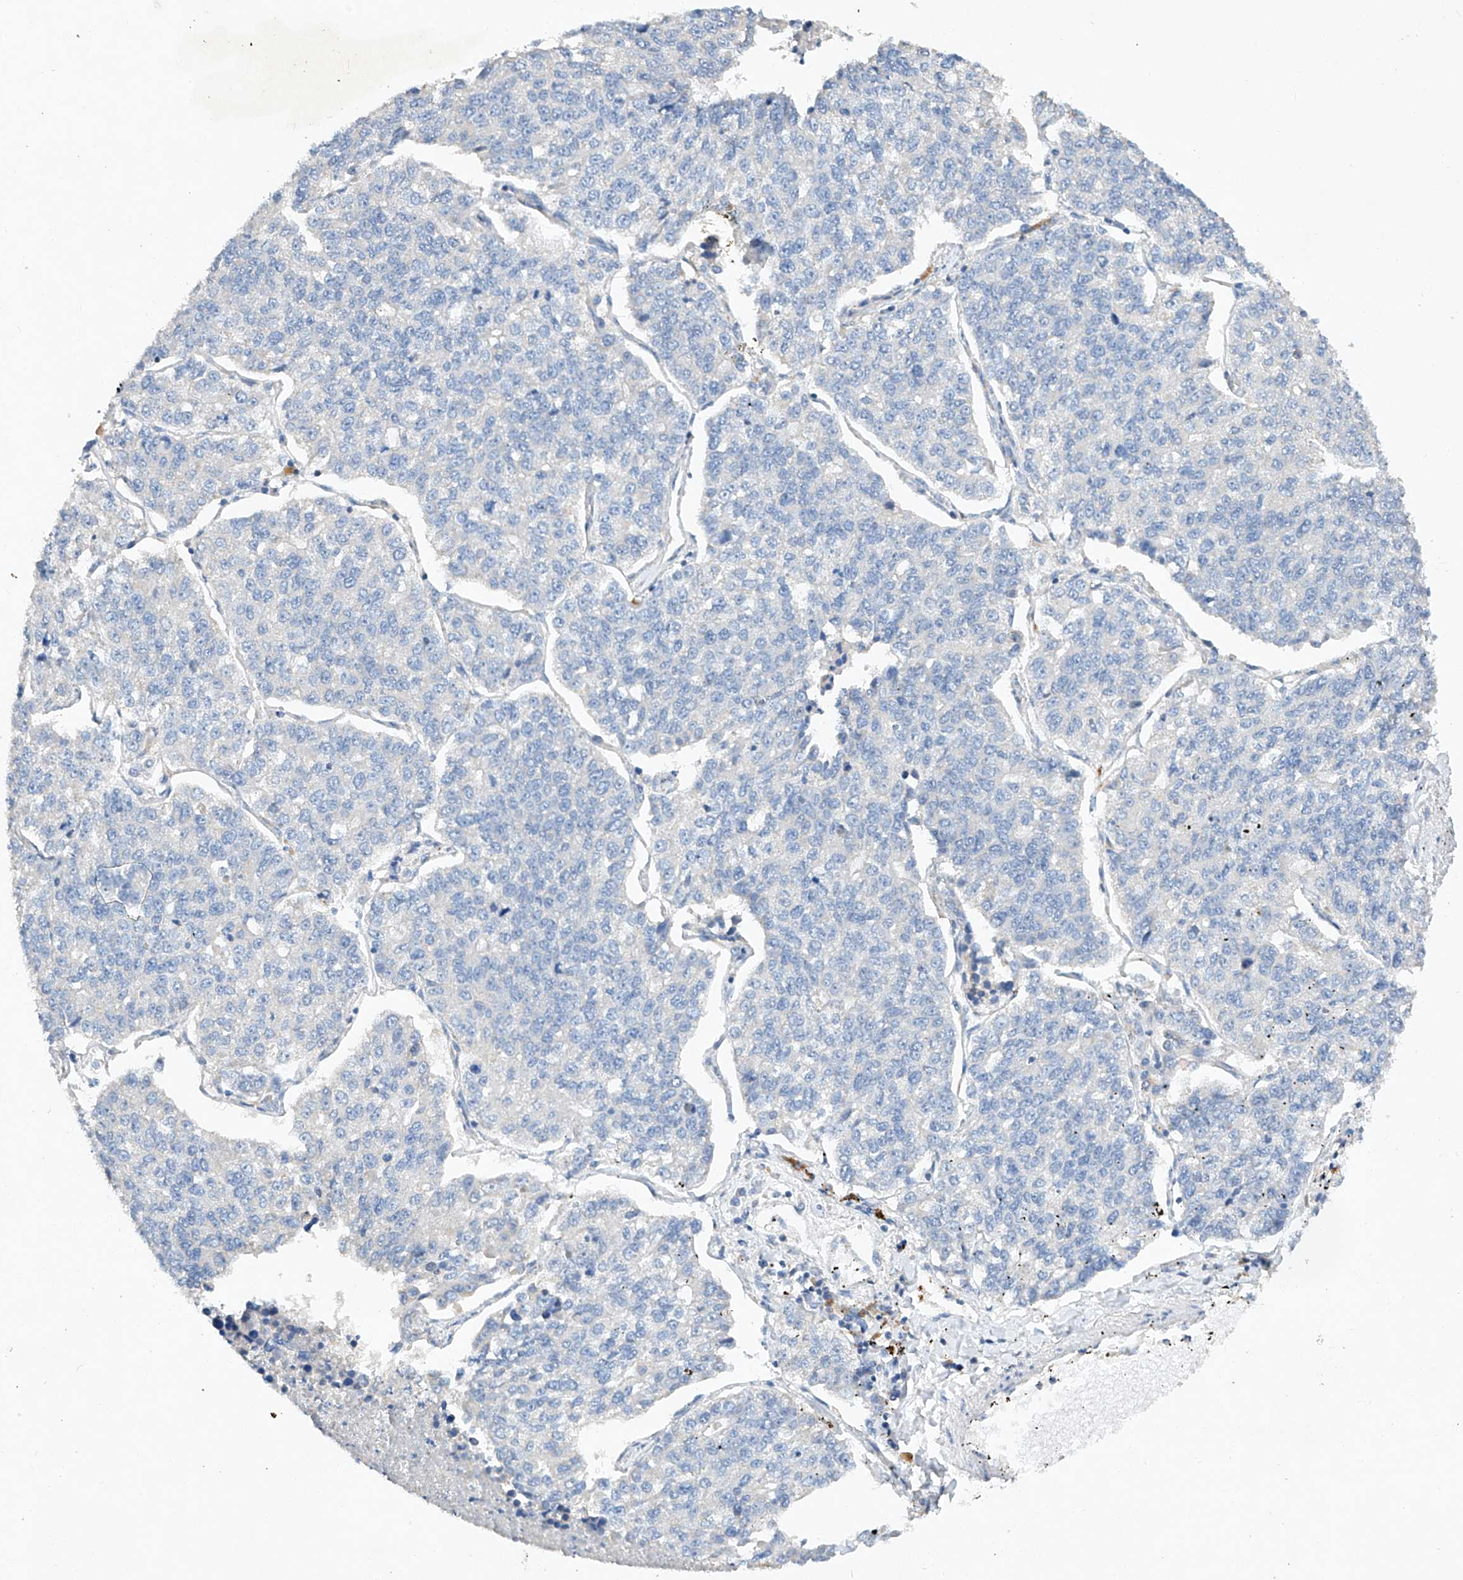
{"staining": {"intensity": "negative", "quantity": "none", "location": "none"}, "tissue": "lung cancer", "cell_type": "Tumor cells", "image_type": "cancer", "snomed": [{"axis": "morphology", "description": "Adenocarcinoma, NOS"}, {"axis": "topography", "description": "Lung"}], "caption": "The micrograph reveals no significant expression in tumor cells of lung cancer (adenocarcinoma). (DAB (3,3'-diaminobenzidine) immunohistochemistry with hematoxylin counter stain).", "gene": "AMD1", "patient": {"sex": "male", "age": 49}}